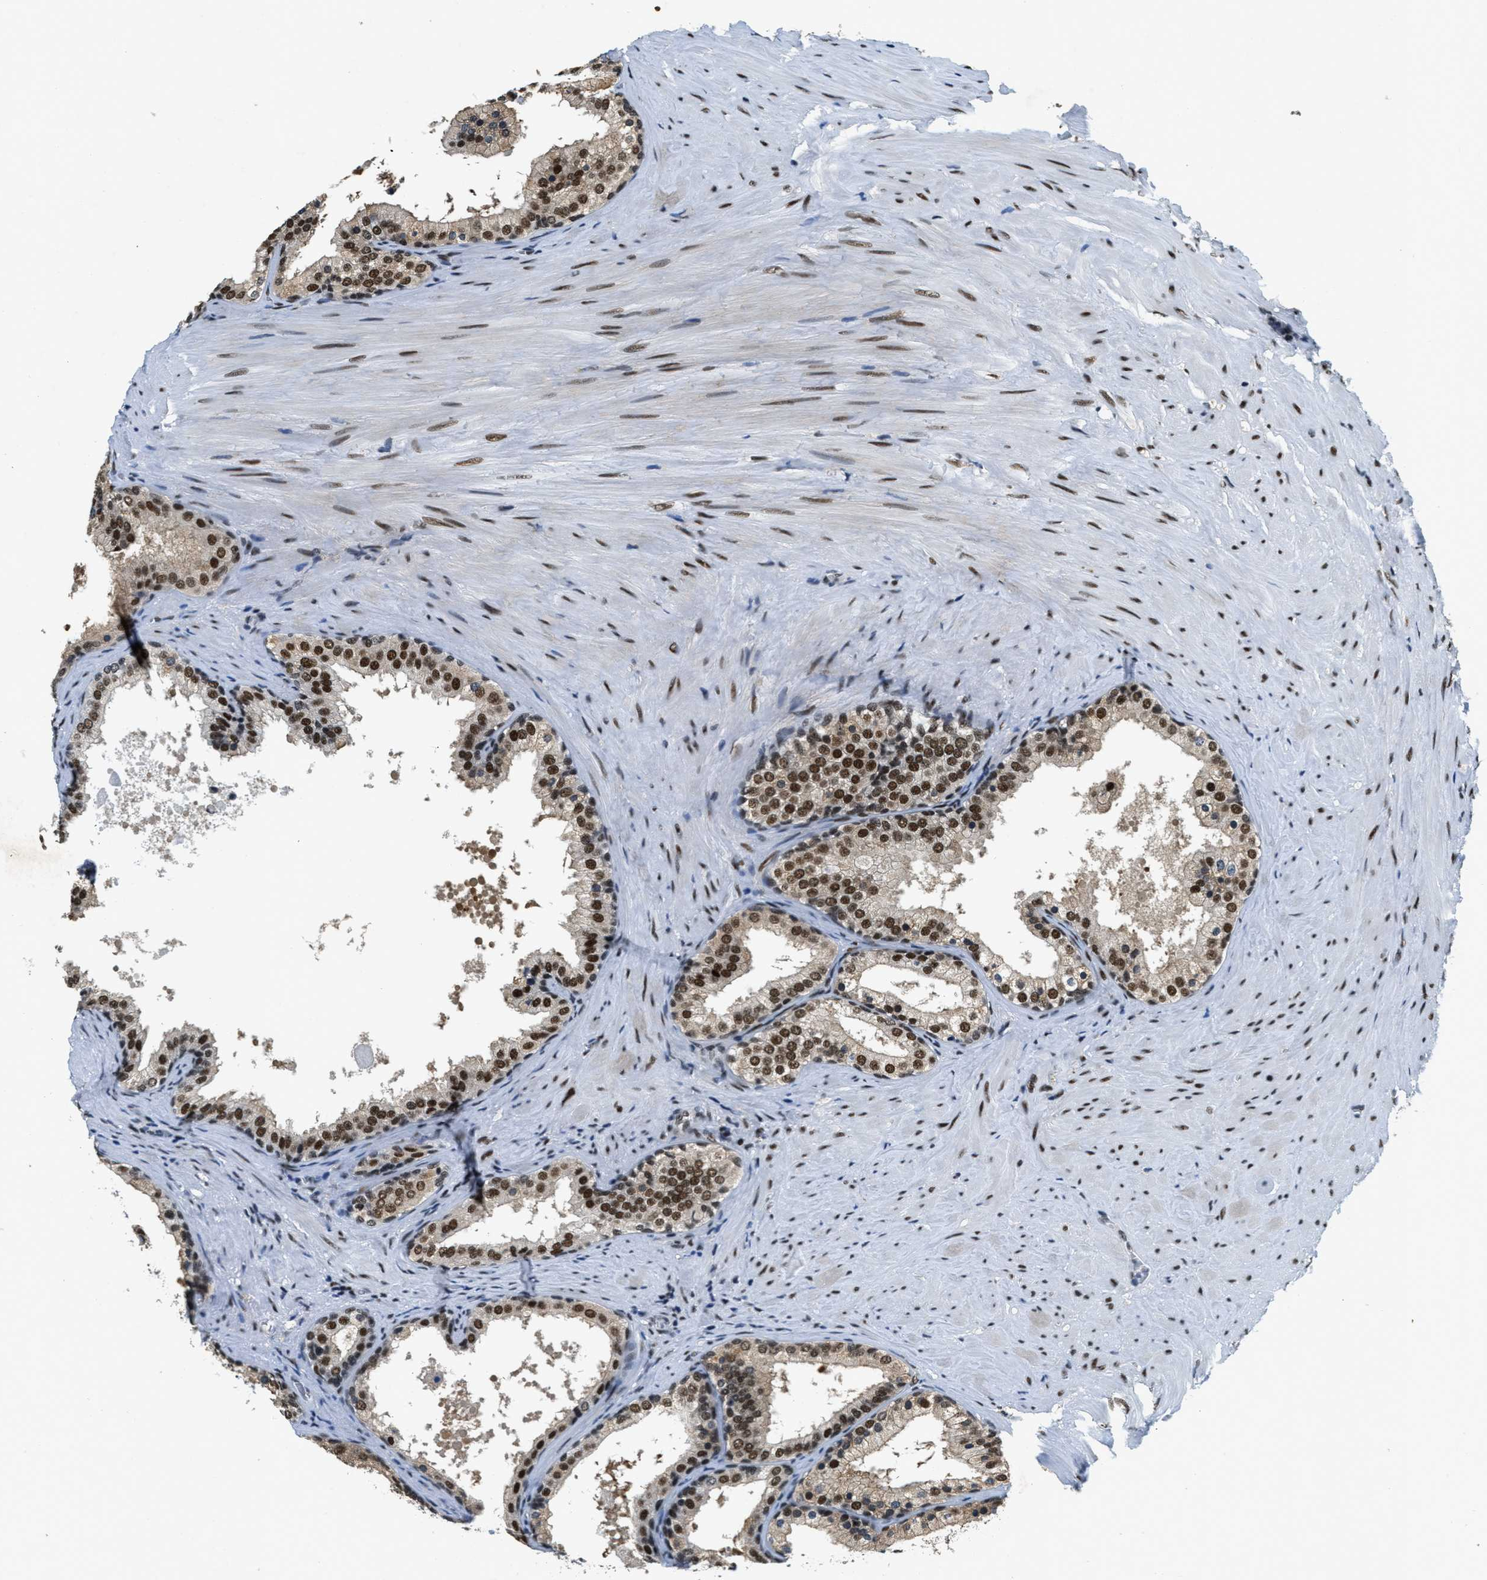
{"staining": {"intensity": "strong", "quantity": ">75%", "location": "nuclear"}, "tissue": "prostate cancer", "cell_type": "Tumor cells", "image_type": "cancer", "snomed": [{"axis": "morphology", "description": "Adenocarcinoma, Low grade"}, {"axis": "topography", "description": "Prostate"}], "caption": "A brown stain labels strong nuclear expression of a protein in prostate cancer tumor cells. (DAB (3,3'-diaminobenzidine) IHC, brown staining for protein, blue staining for nuclei).", "gene": "SSB", "patient": {"sex": "male", "age": 69}}